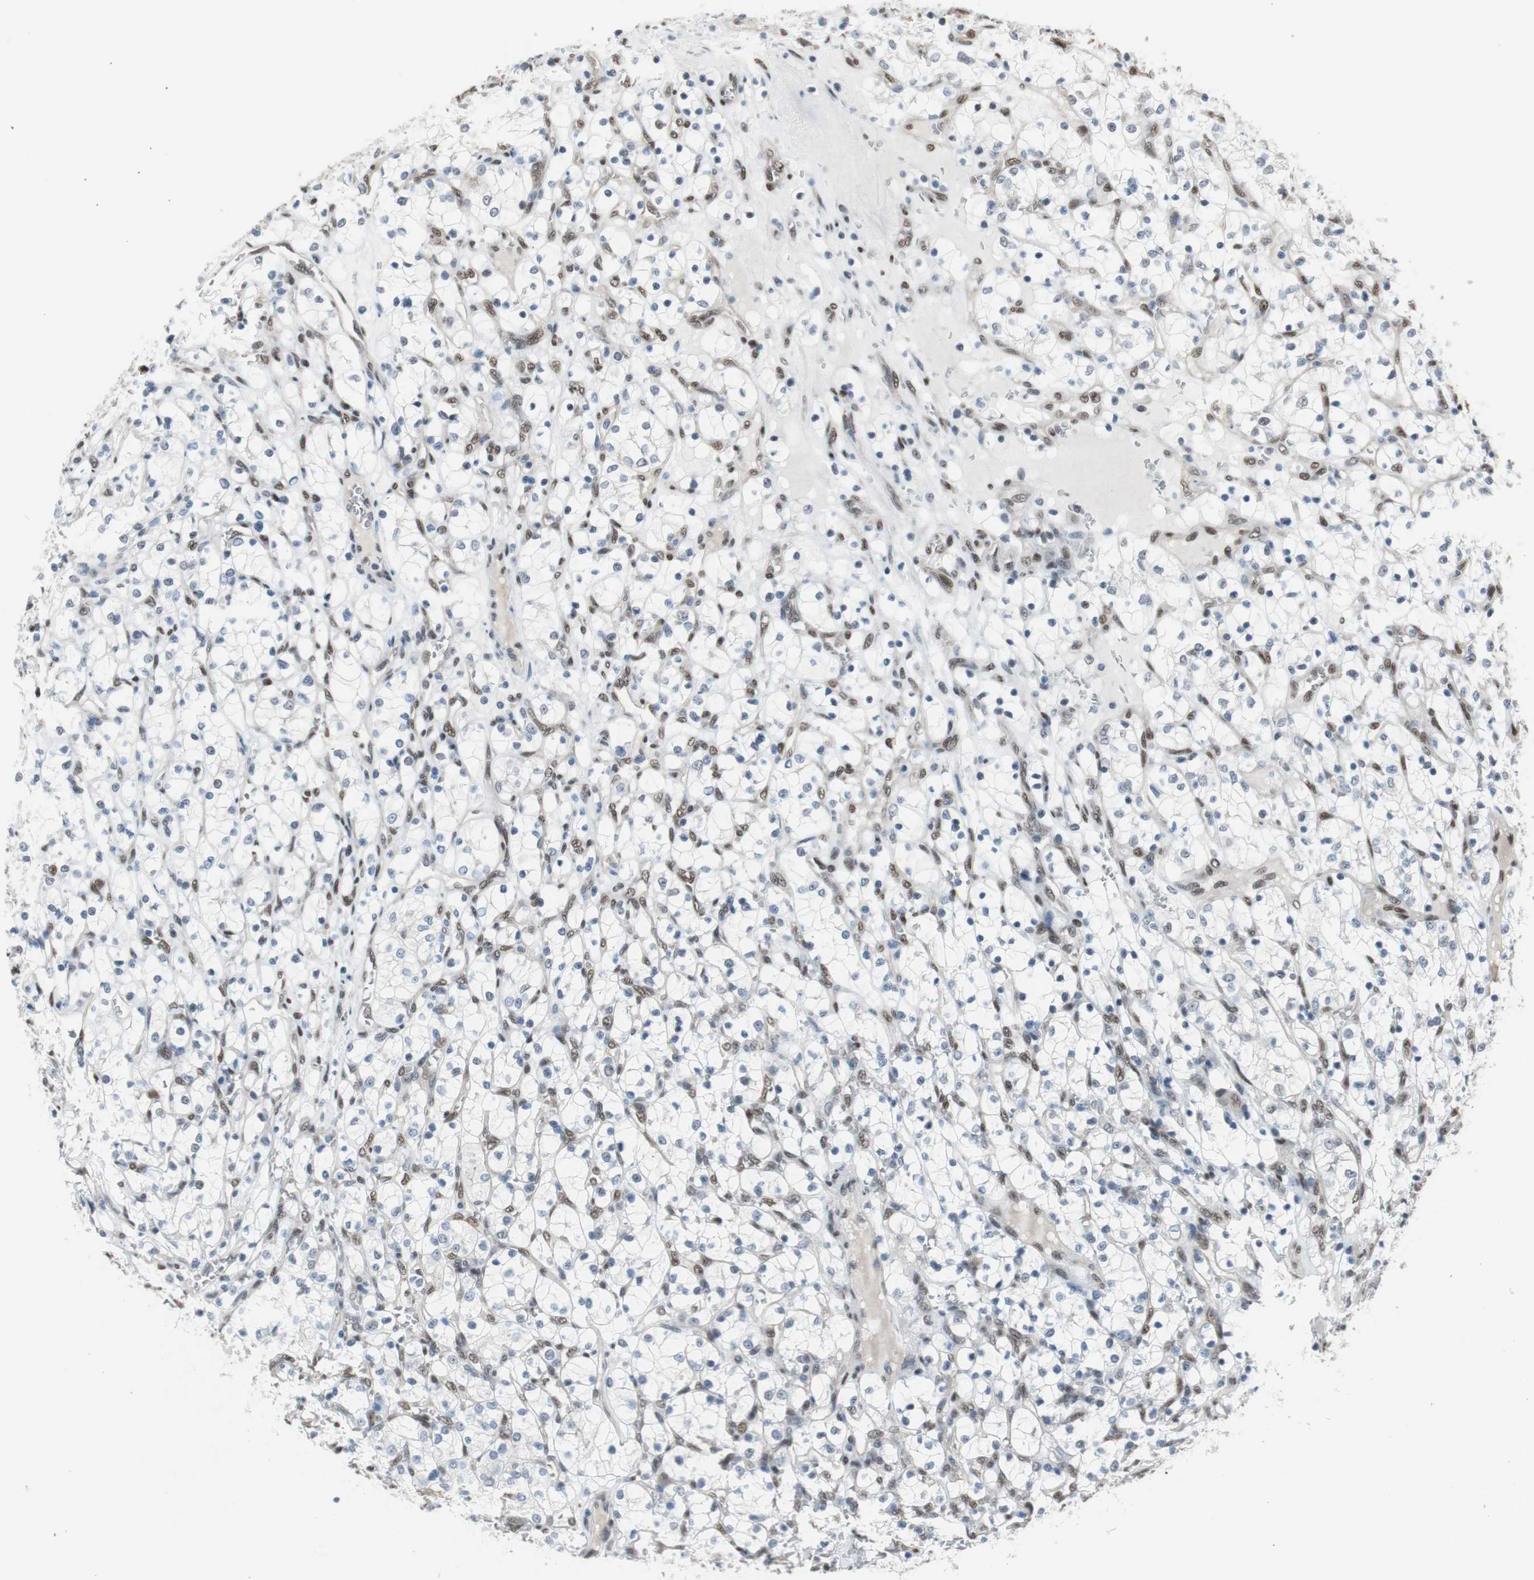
{"staining": {"intensity": "negative", "quantity": "none", "location": "none"}, "tissue": "renal cancer", "cell_type": "Tumor cells", "image_type": "cancer", "snomed": [{"axis": "morphology", "description": "Adenocarcinoma, NOS"}, {"axis": "topography", "description": "Kidney"}], "caption": "Renal cancer was stained to show a protein in brown. There is no significant staining in tumor cells. (DAB (3,3'-diaminobenzidine) IHC visualized using brightfield microscopy, high magnification).", "gene": "PML", "patient": {"sex": "female", "age": 69}}